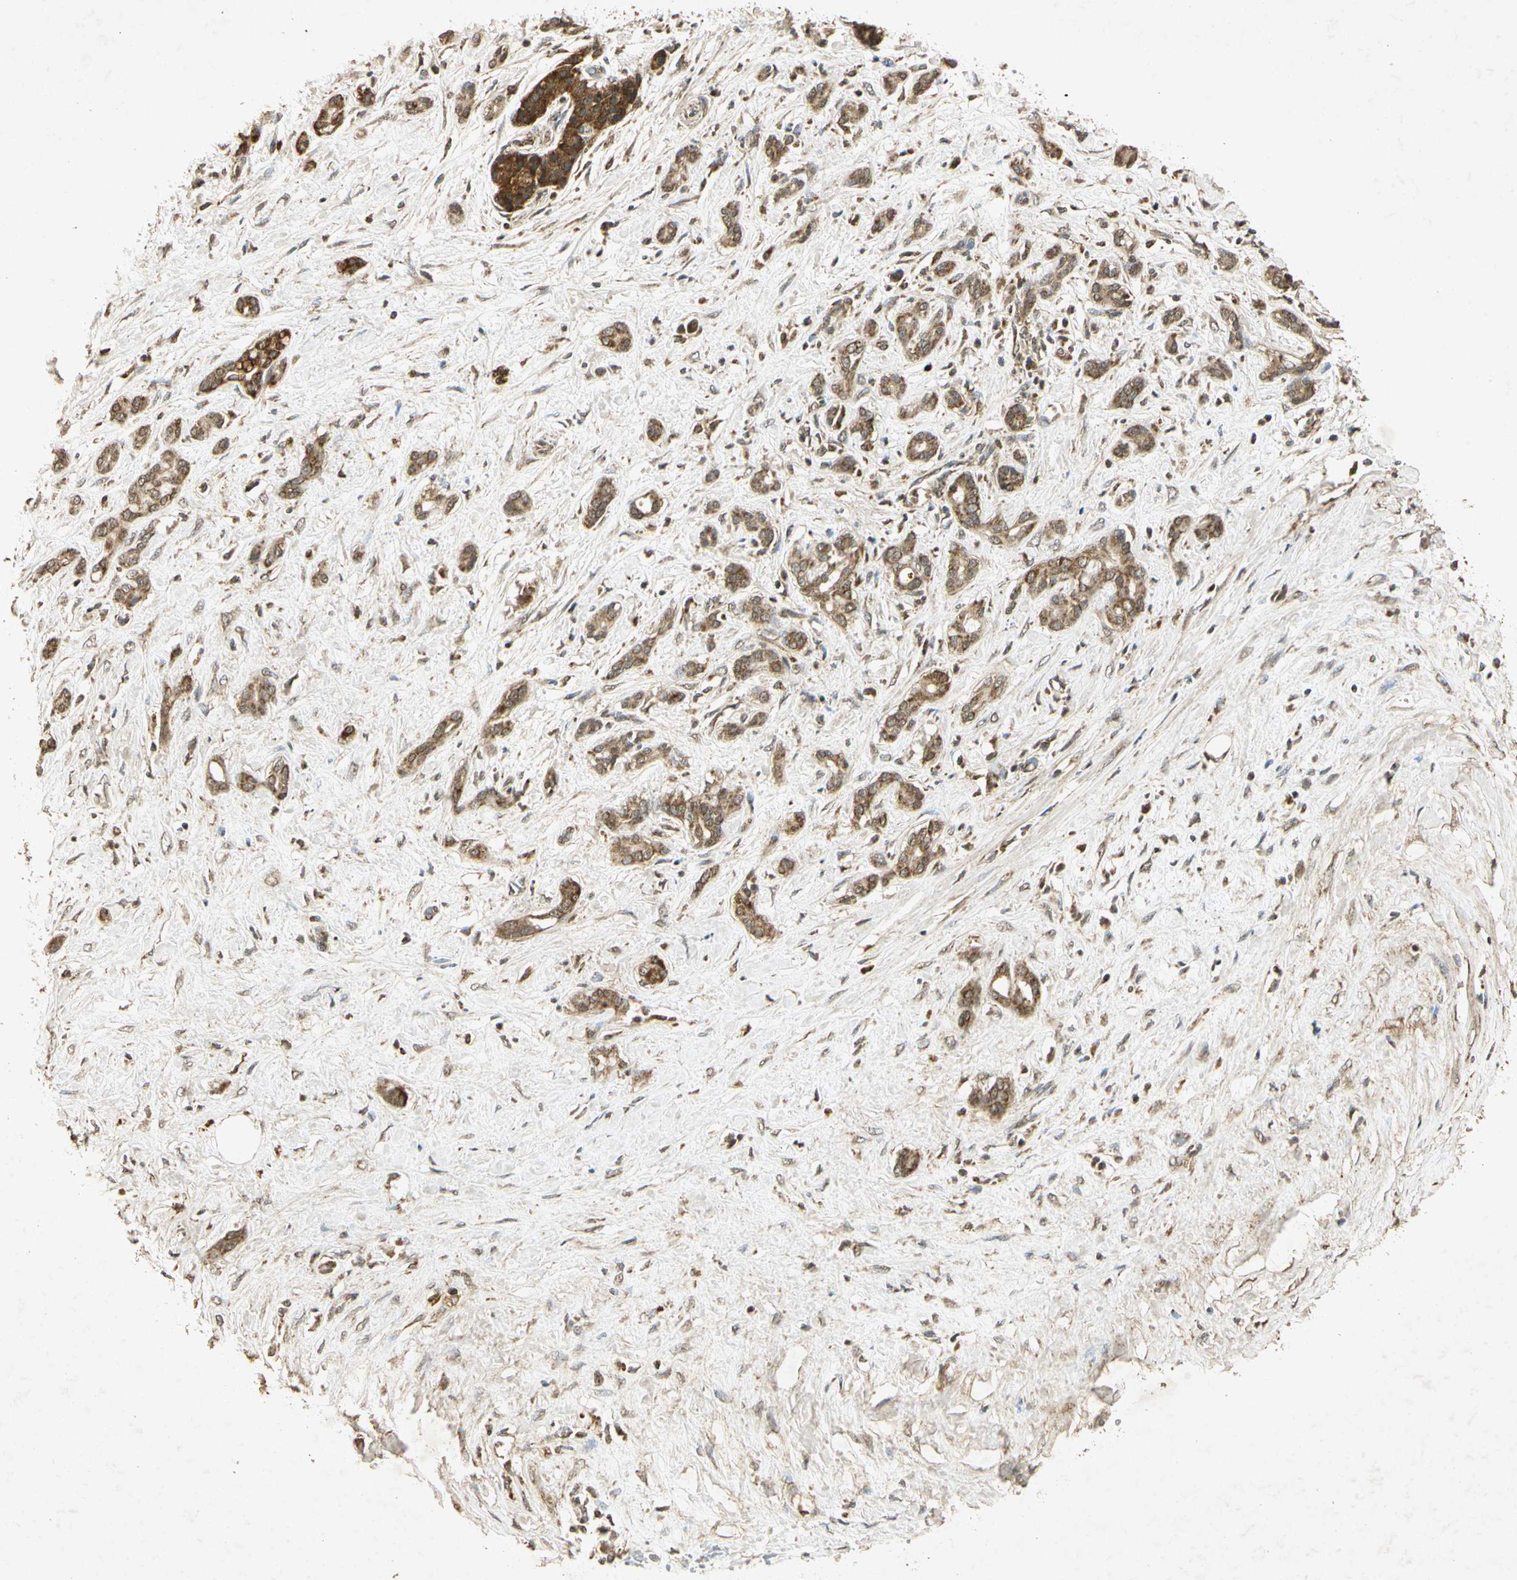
{"staining": {"intensity": "moderate", "quantity": ">75%", "location": "cytoplasmic/membranous"}, "tissue": "pancreatic cancer", "cell_type": "Tumor cells", "image_type": "cancer", "snomed": [{"axis": "morphology", "description": "Adenocarcinoma, NOS"}, {"axis": "topography", "description": "Pancreas"}], "caption": "IHC histopathology image of human pancreatic cancer stained for a protein (brown), which displays medium levels of moderate cytoplasmic/membranous positivity in about >75% of tumor cells.", "gene": "PRDX3", "patient": {"sex": "male", "age": 41}}